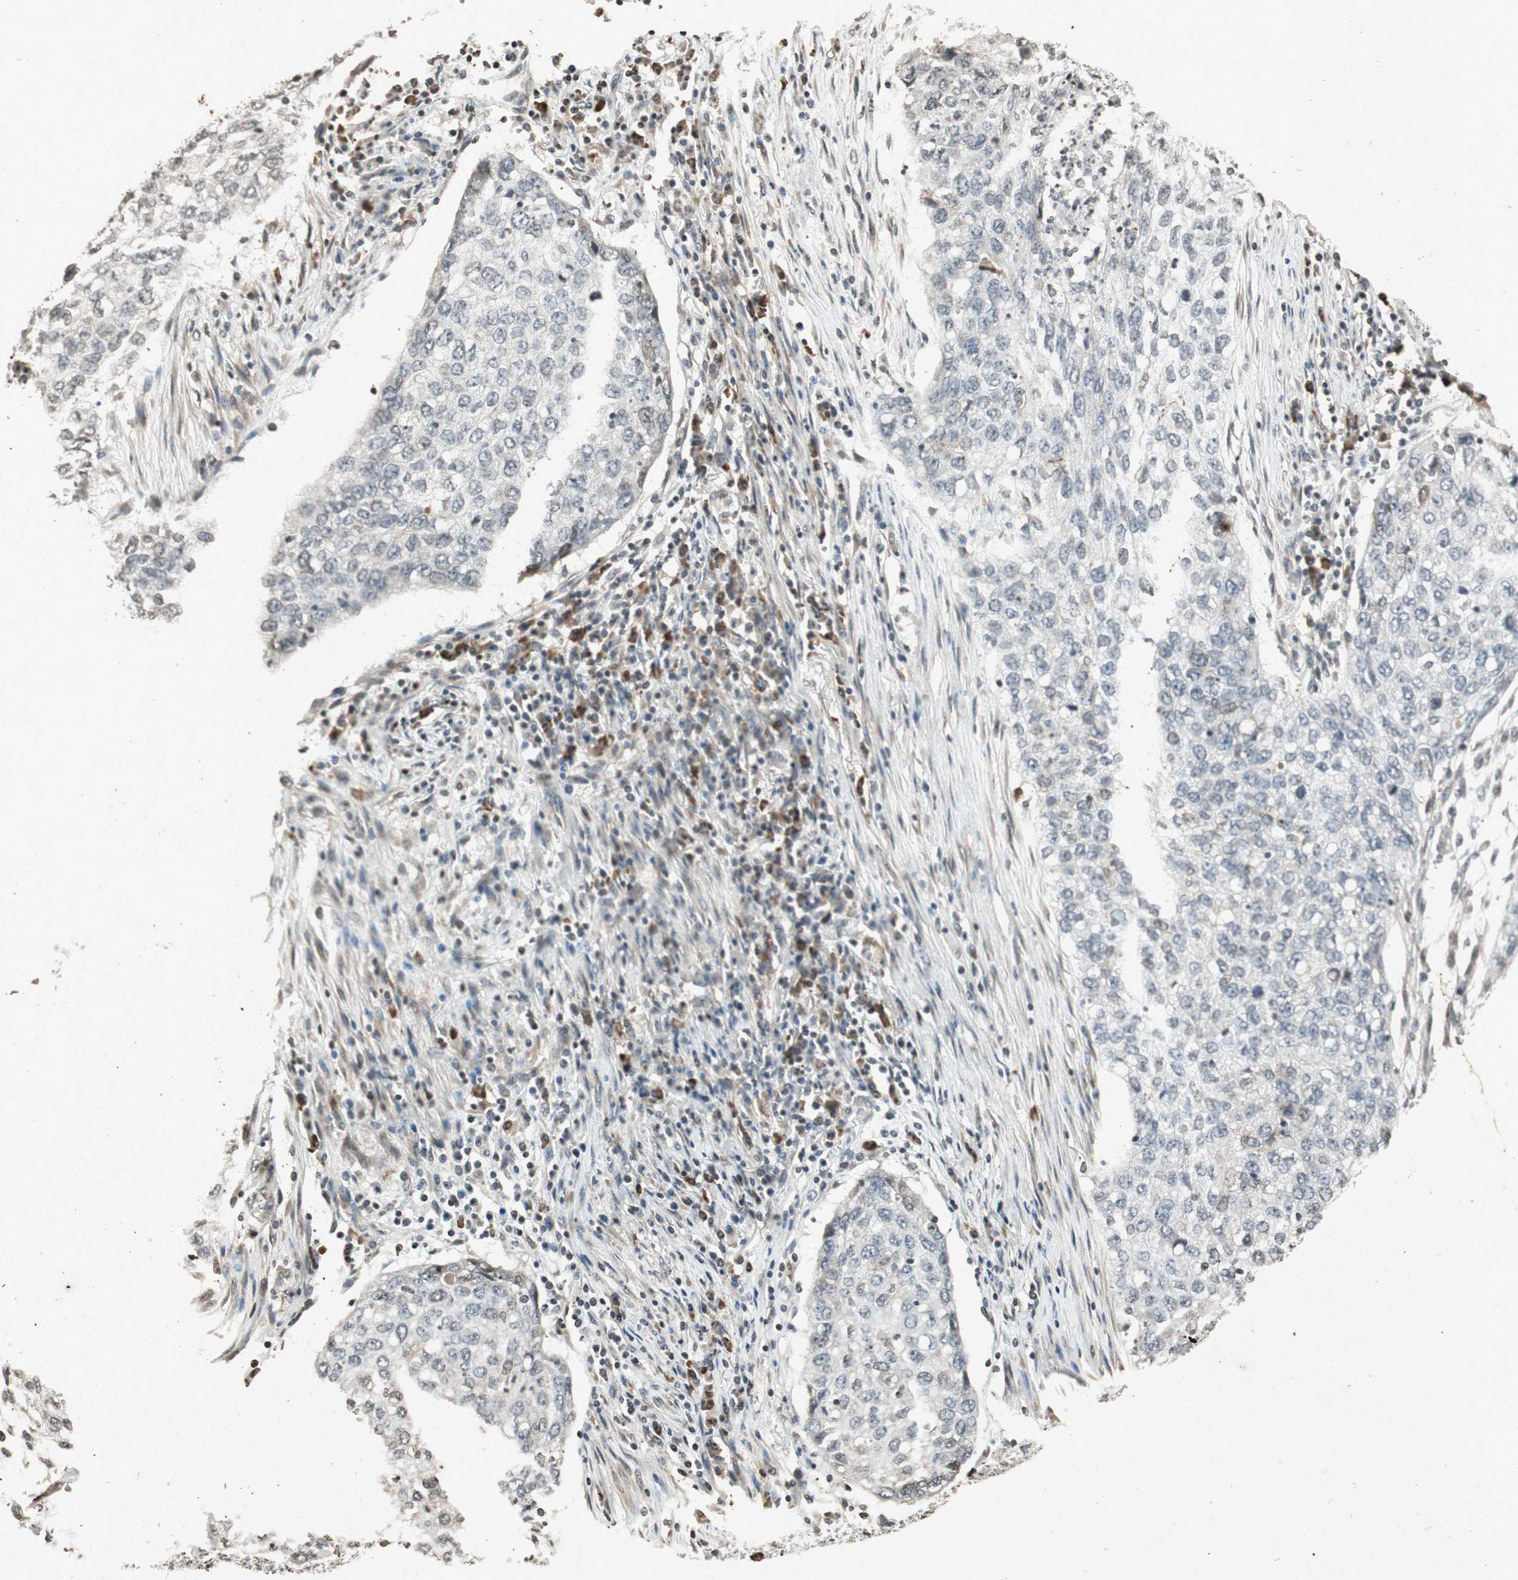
{"staining": {"intensity": "negative", "quantity": "none", "location": "none"}, "tissue": "lung cancer", "cell_type": "Tumor cells", "image_type": "cancer", "snomed": [{"axis": "morphology", "description": "Squamous cell carcinoma, NOS"}, {"axis": "topography", "description": "Lung"}], "caption": "Immunohistochemistry (IHC) histopathology image of lung squamous cell carcinoma stained for a protein (brown), which exhibits no expression in tumor cells.", "gene": "PRKG1", "patient": {"sex": "female", "age": 63}}